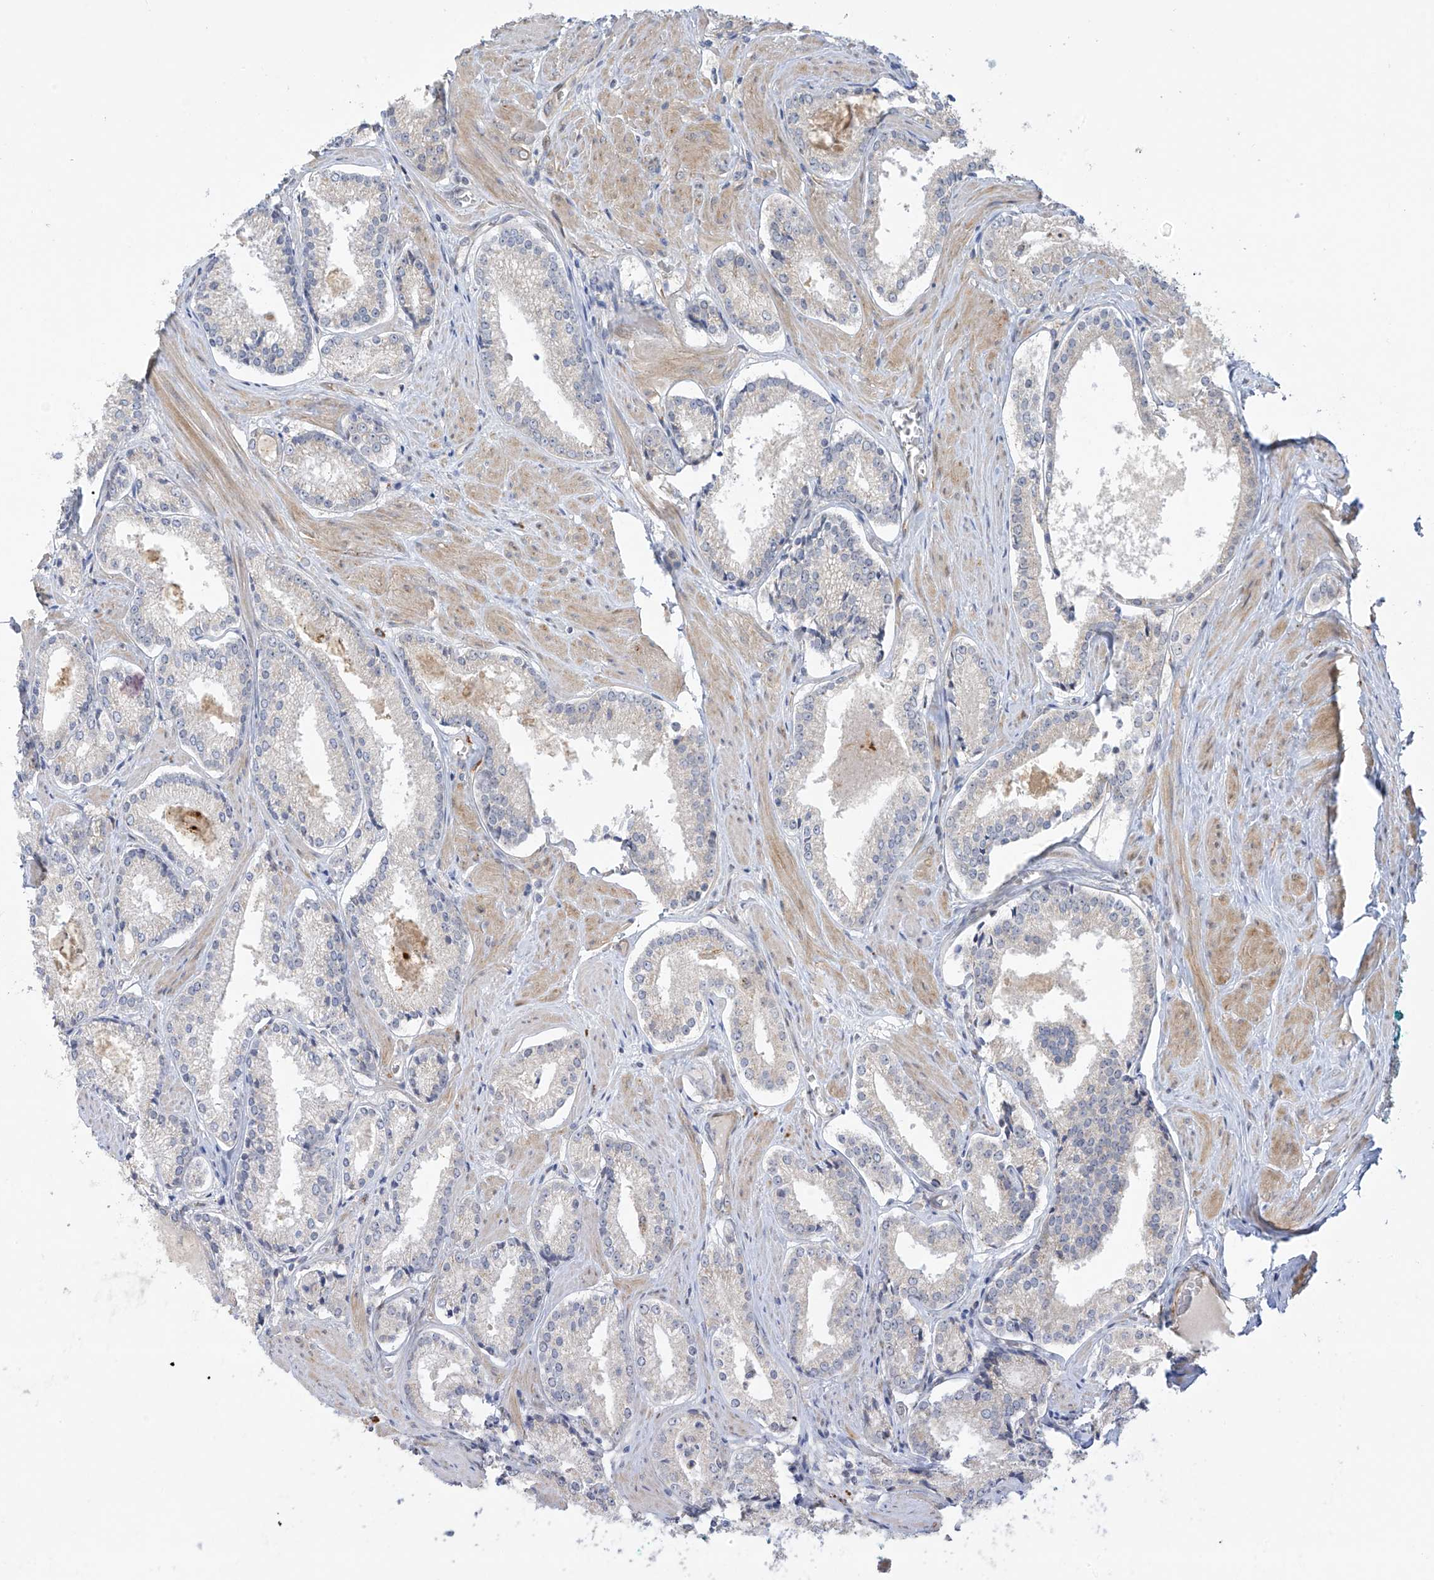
{"staining": {"intensity": "negative", "quantity": "none", "location": "none"}, "tissue": "prostate cancer", "cell_type": "Tumor cells", "image_type": "cancer", "snomed": [{"axis": "morphology", "description": "Adenocarcinoma, Low grade"}, {"axis": "topography", "description": "Prostate"}], "caption": "Immunohistochemistry image of human prostate cancer stained for a protein (brown), which reveals no expression in tumor cells.", "gene": "ZNF641", "patient": {"sex": "male", "age": 54}}